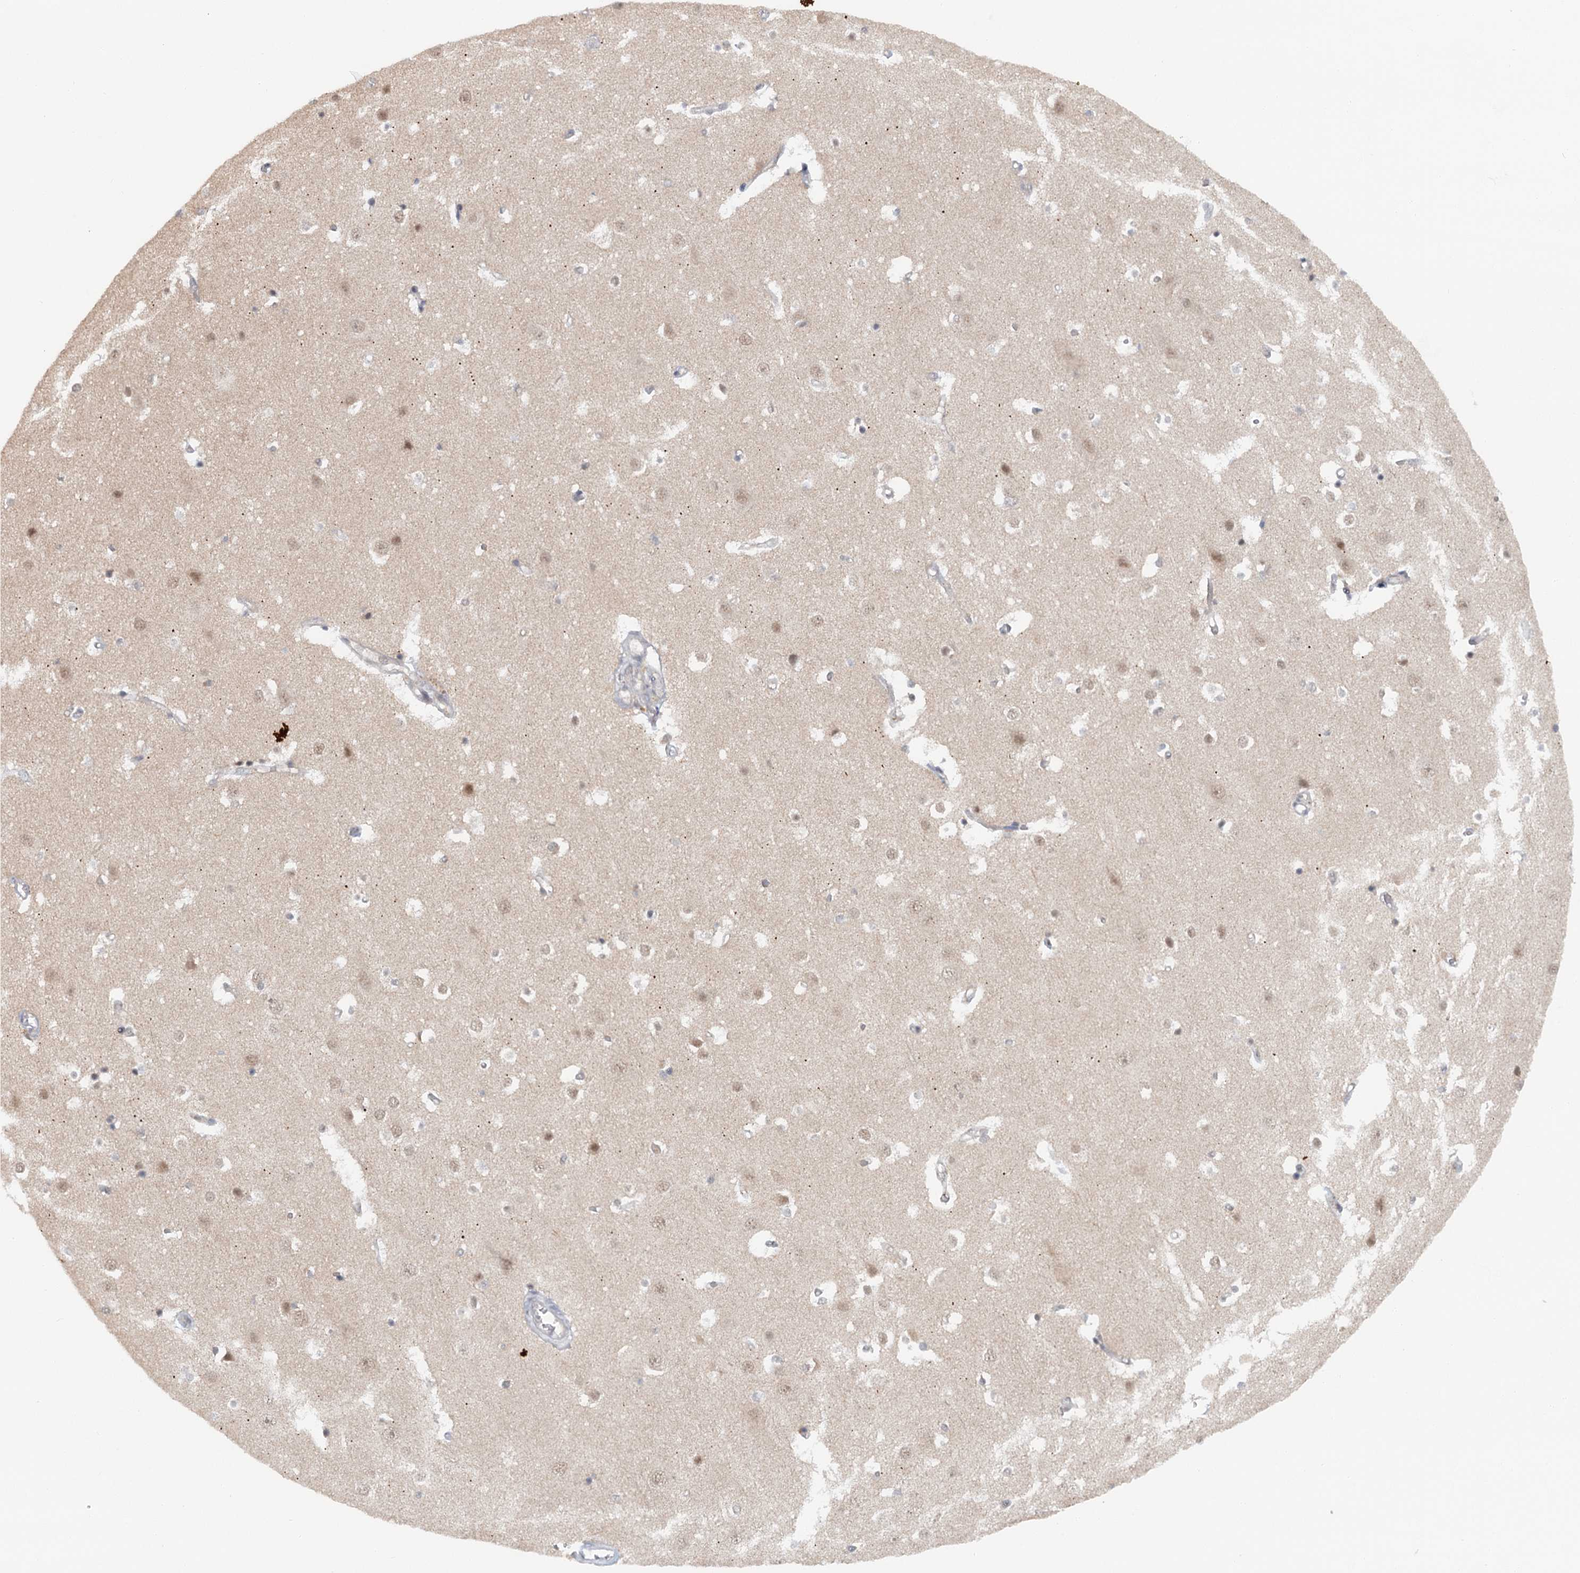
{"staining": {"intensity": "negative", "quantity": "none", "location": "none"}, "tissue": "cerebral cortex", "cell_type": "Endothelial cells", "image_type": "normal", "snomed": [{"axis": "morphology", "description": "Normal tissue, NOS"}, {"axis": "topography", "description": "Cerebral cortex"}], "caption": "Endothelial cells show no significant expression in normal cerebral cortex. (Brightfield microscopy of DAB immunohistochemistry (IHC) at high magnification).", "gene": "TAS2R42", "patient": {"sex": "male", "age": 54}}